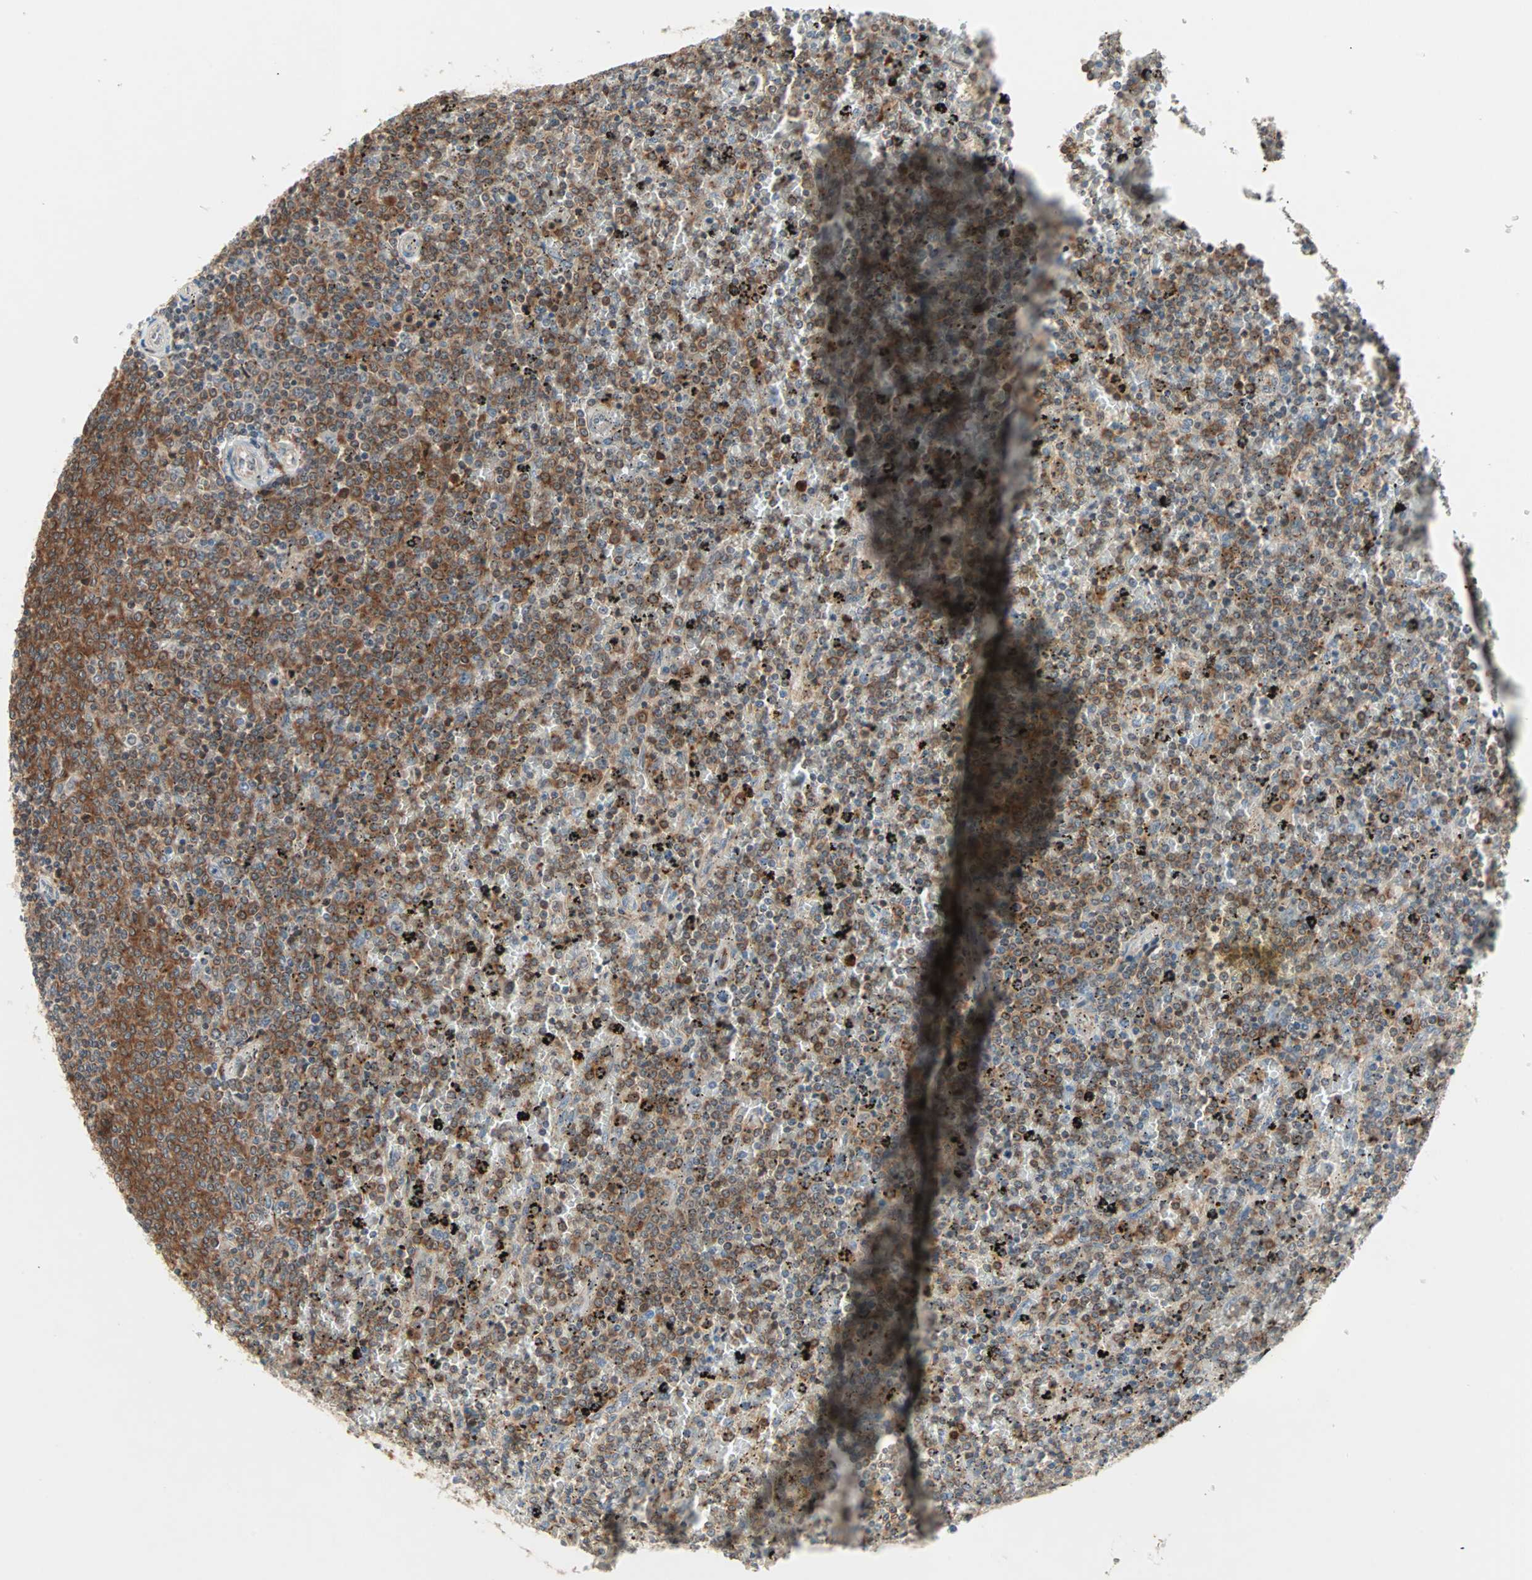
{"staining": {"intensity": "moderate", "quantity": "25%-75%", "location": "cytoplasmic/membranous"}, "tissue": "lymphoma", "cell_type": "Tumor cells", "image_type": "cancer", "snomed": [{"axis": "morphology", "description": "Malignant lymphoma, non-Hodgkin's type, Low grade"}, {"axis": "topography", "description": "Spleen"}], "caption": "DAB (3,3'-diaminobenzidine) immunohistochemical staining of human lymphoma reveals moderate cytoplasmic/membranous protein positivity in about 25%-75% of tumor cells. Nuclei are stained in blue.", "gene": "PROS1", "patient": {"sex": "female", "age": 77}}